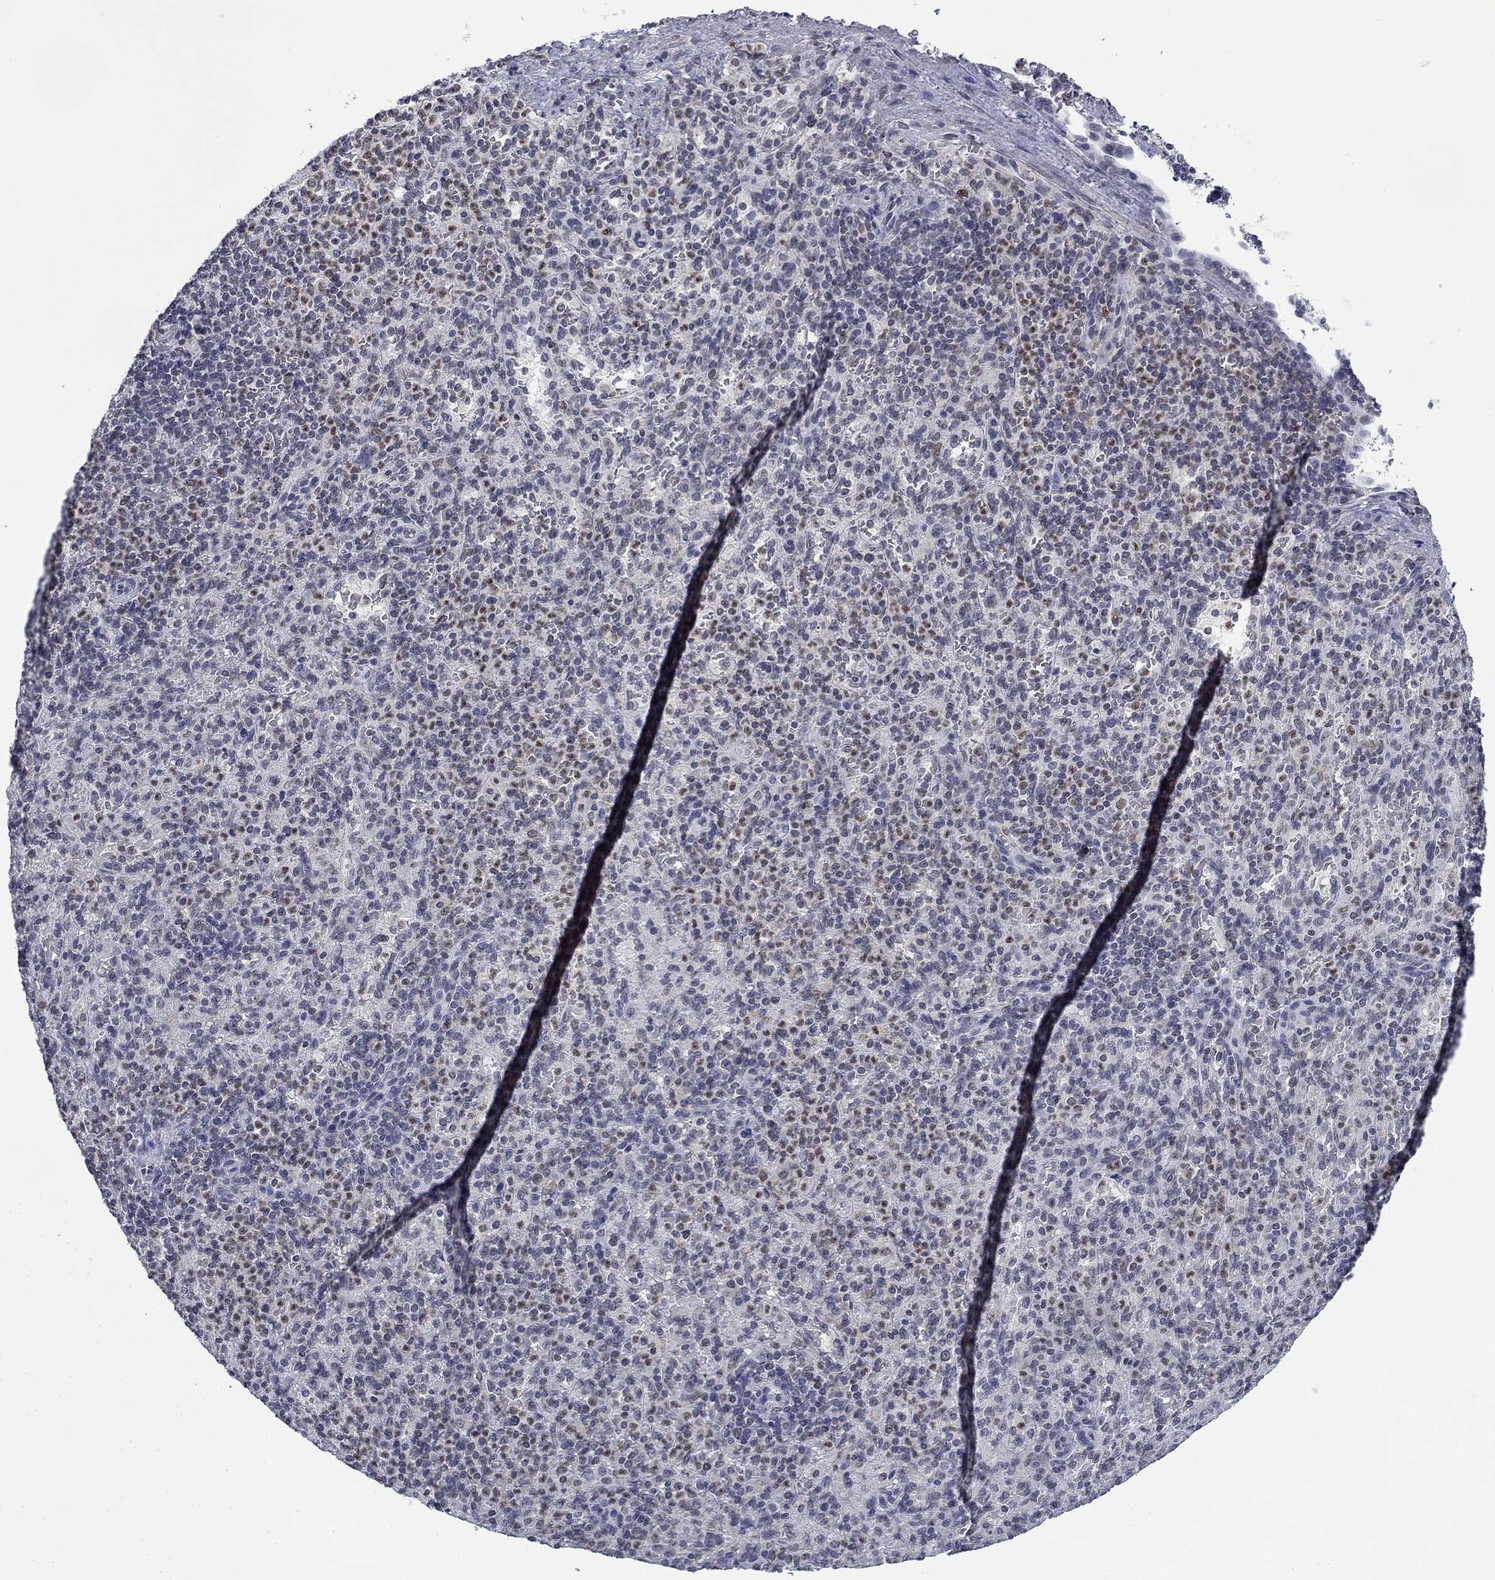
{"staining": {"intensity": "strong", "quantity": "<25%", "location": "nuclear"}, "tissue": "spleen", "cell_type": "Cells in red pulp", "image_type": "normal", "snomed": [{"axis": "morphology", "description": "Normal tissue, NOS"}, {"axis": "topography", "description": "Spleen"}], "caption": "Immunohistochemistry of benign spleen shows medium levels of strong nuclear staining in about <25% of cells in red pulp.", "gene": "TOR1AIP1", "patient": {"sex": "female", "age": 74}}